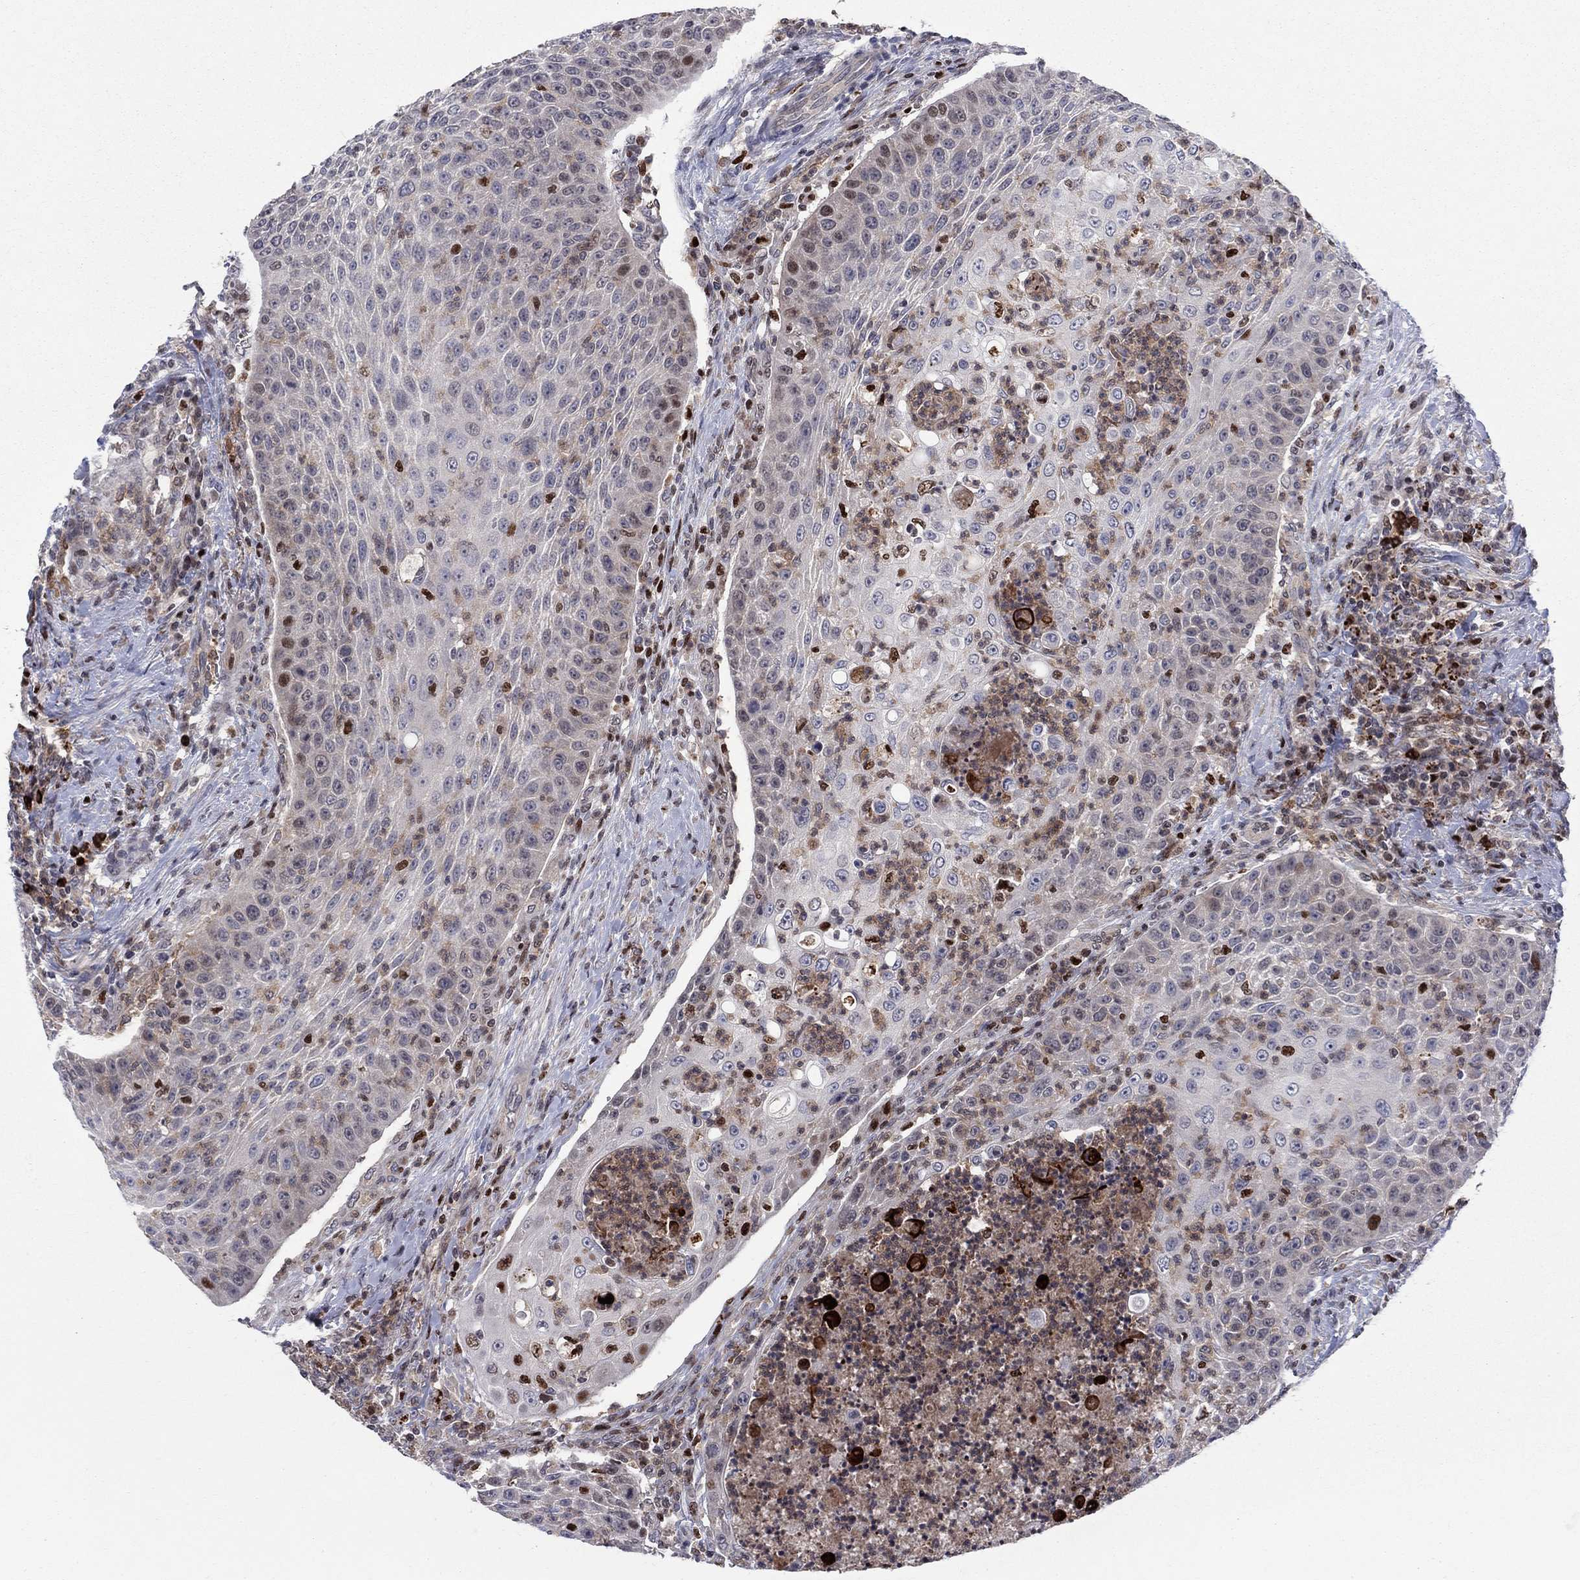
{"staining": {"intensity": "strong", "quantity": "<25%", "location": "nuclear"}, "tissue": "head and neck cancer", "cell_type": "Tumor cells", "image_type": "cancer", "snomed": [{"axis": "morphology", "description": "Squamous cell carcinoma, NOS"}, {"axis": "topography", "description": "Head-Neck"}], "caption": "This image reveals squamous cell carcinoma (head and neck) stained with IHC to label a protein in brown. The nuclear of tumor cells show strong positivity for the protein. Nuclei are counter-stained blue.", "gene": "ZNHIT3", "patient": {"sex": "male", "age": 69}}